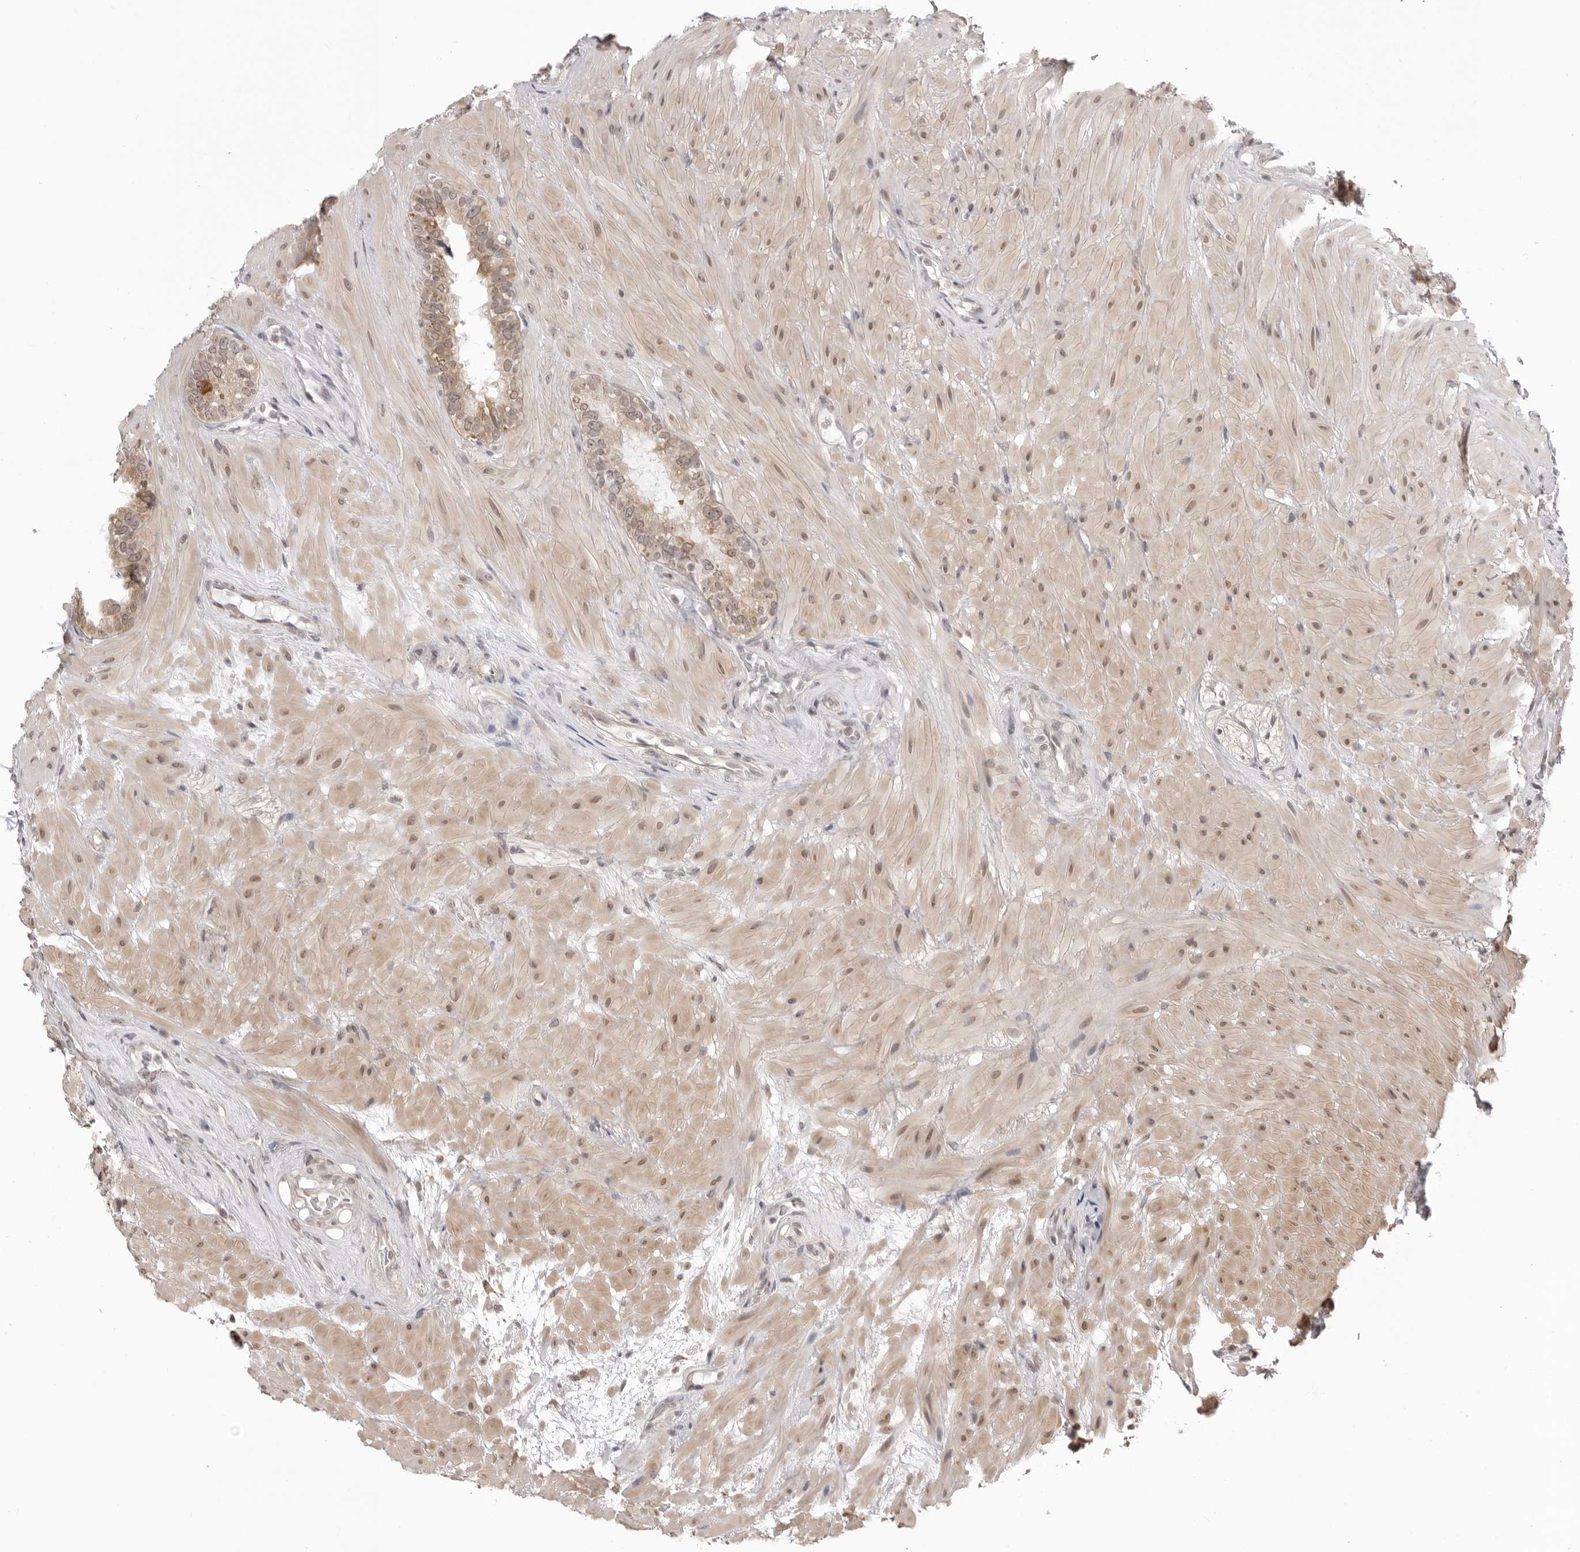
{"staining": {"intensity": "weak", "quantity": "25%-75%", "location": "cytoplasmic/membranous,nuclear"}, "tissue": "seminal vesicle", "cell_type": "Glandular cells", "image_type": "normal", "snomed": [{"axis": "morphology", "description": "Normal tissue, NOS"}, {"axis": "topography", "description": "Seminal veicle"}], "caption": "This photomicrograph displays normal seminal vesicle stained with IHC to label a protein in brown. The cytoplasmic/membranous,nuclear of glandular cells show weak positivity for the protein. Nuclei are counter-stained blue.", "gene": "ZC3H11A", "patient": {"sex": "male", "age": 80}}